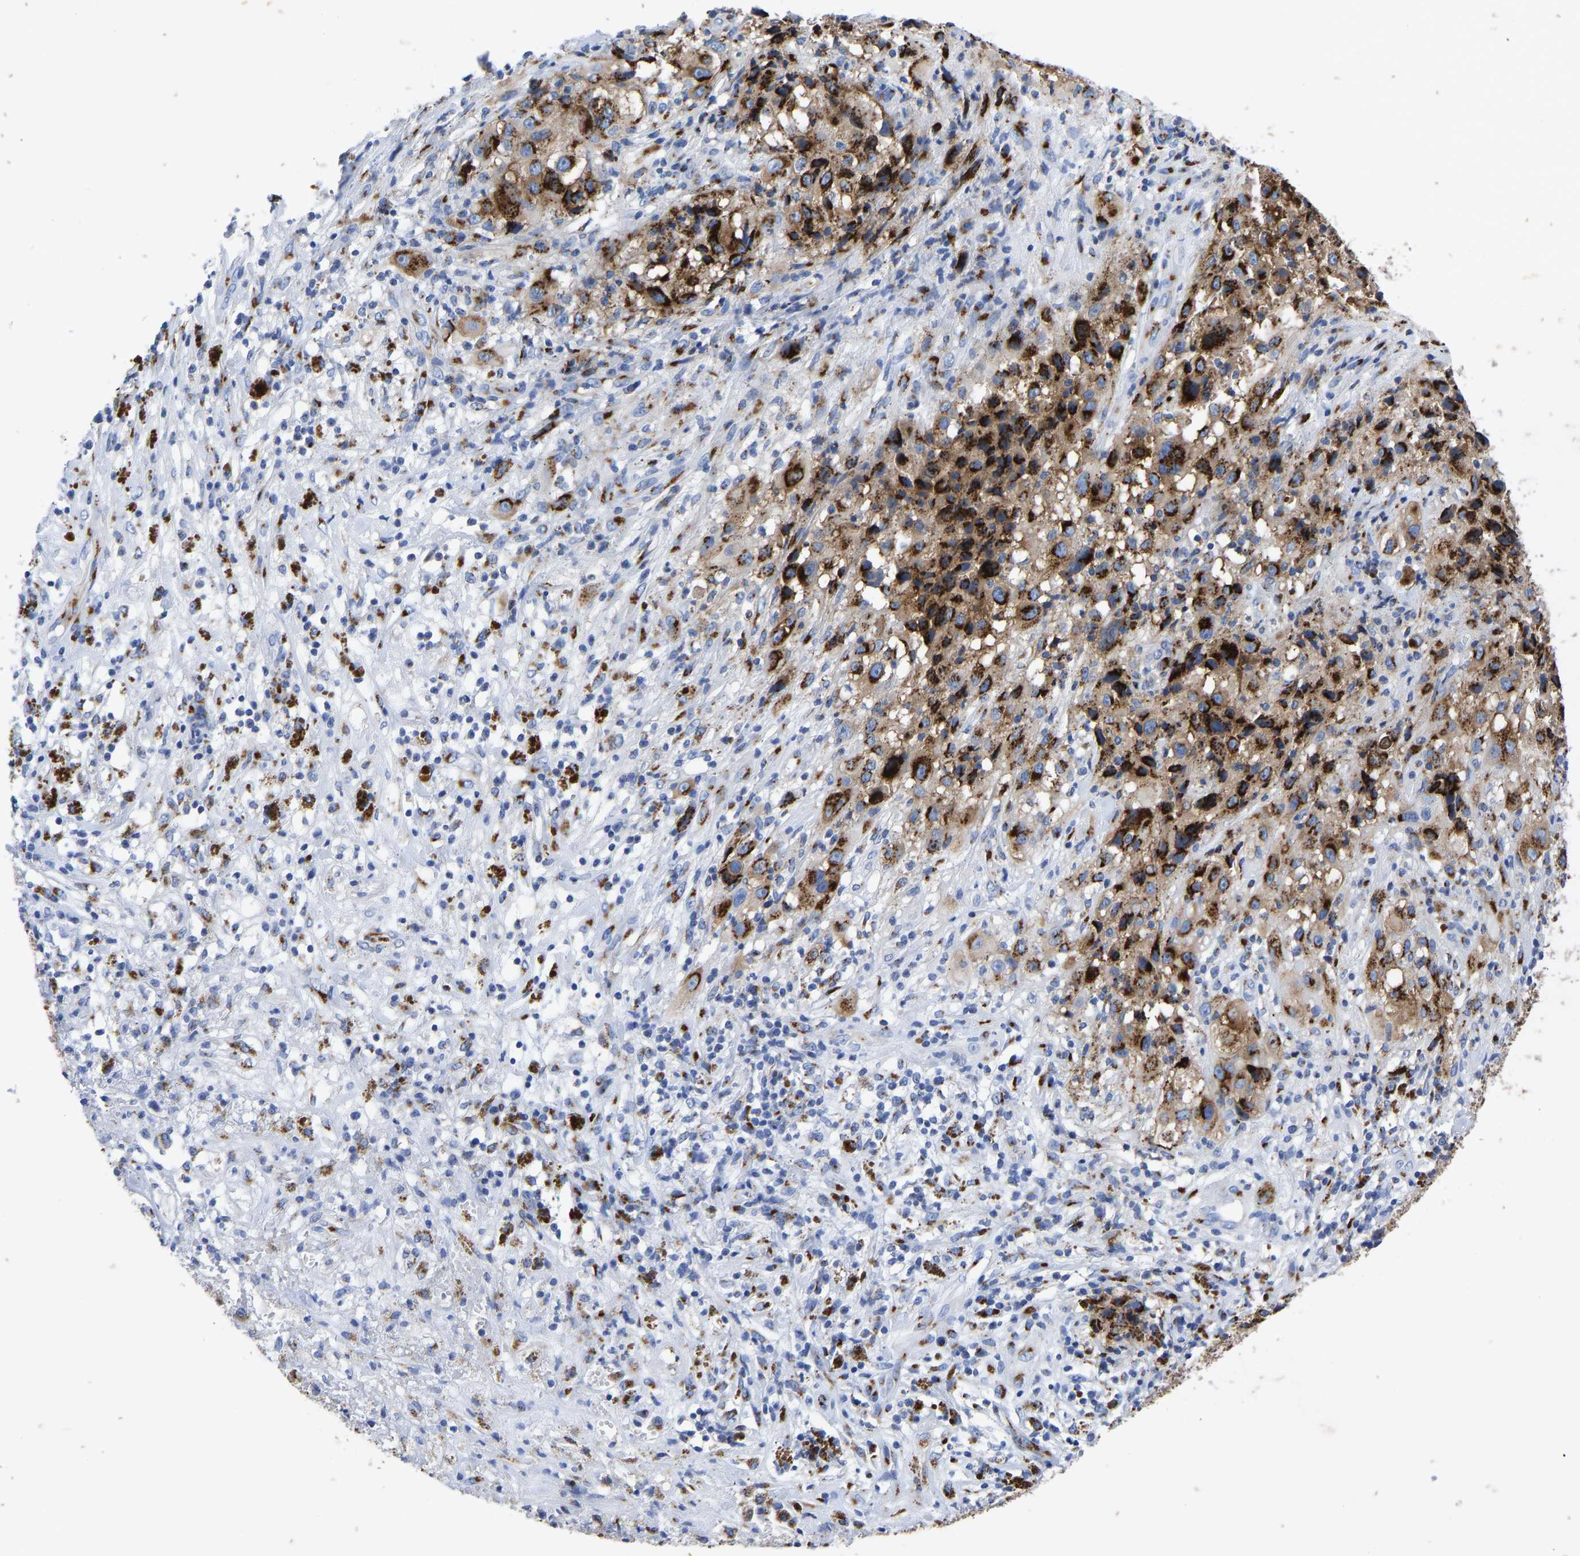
{"staining": {"intensity": "strong", "quantity": ">75%", "location": "cytoplasmic/membranous"}, "tissue": "melanoma", "cell_type": "Tumor cells", "image_type": "cancer", "snomed": [{"axis": "morphology", "description": "Necrosis, NOS"}, {"axis": "morphology", "description": "Malignant melanoma, NOS"}, {"axis": "topography", "description": "Skin"}], "caption": "Immunohistochemical staining of malignant melanoma exhibits high levels of strong cytoplasmic/membranous protein positivity in about >75% of tumor cells.", "gene": "TMEM87A", "patient": {"sex": "female", "age": 87}}